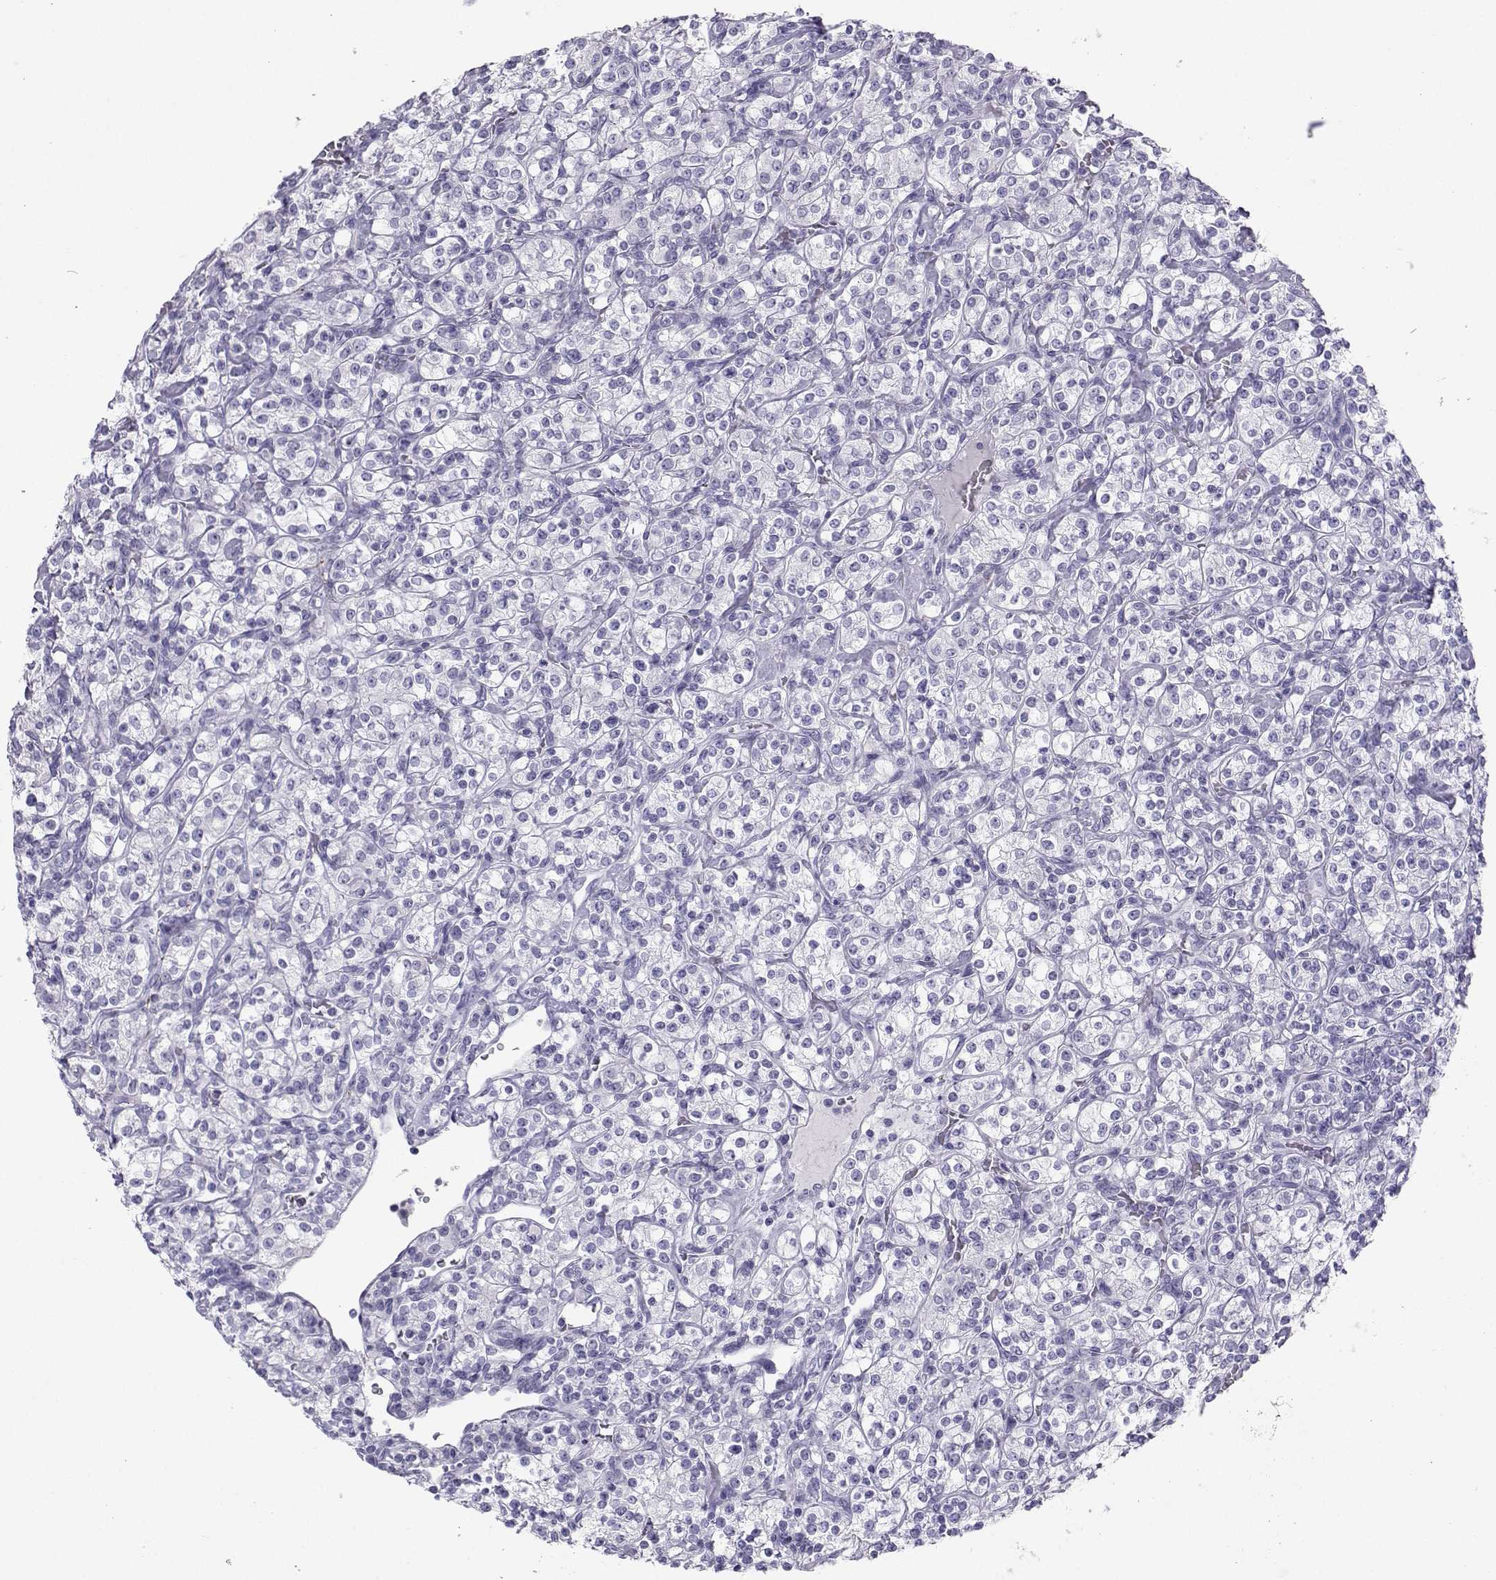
{"staining": {"intensity": "negative", "quantity": "none", "location": "none"}, "tissue": "renal cancer", "cell_type": "Tumor cells", "image_type": "cancer", "snomed": [{"axis": "morphology", "description": "Adenocarcinoma, NOS"}, {"axis": "topography", "description": "Kidney"}], "caption": "There is no significant staining in tumor cells of renal cancer.", "gene": "SST", "patient": {"sex": "male", "age": 77}}